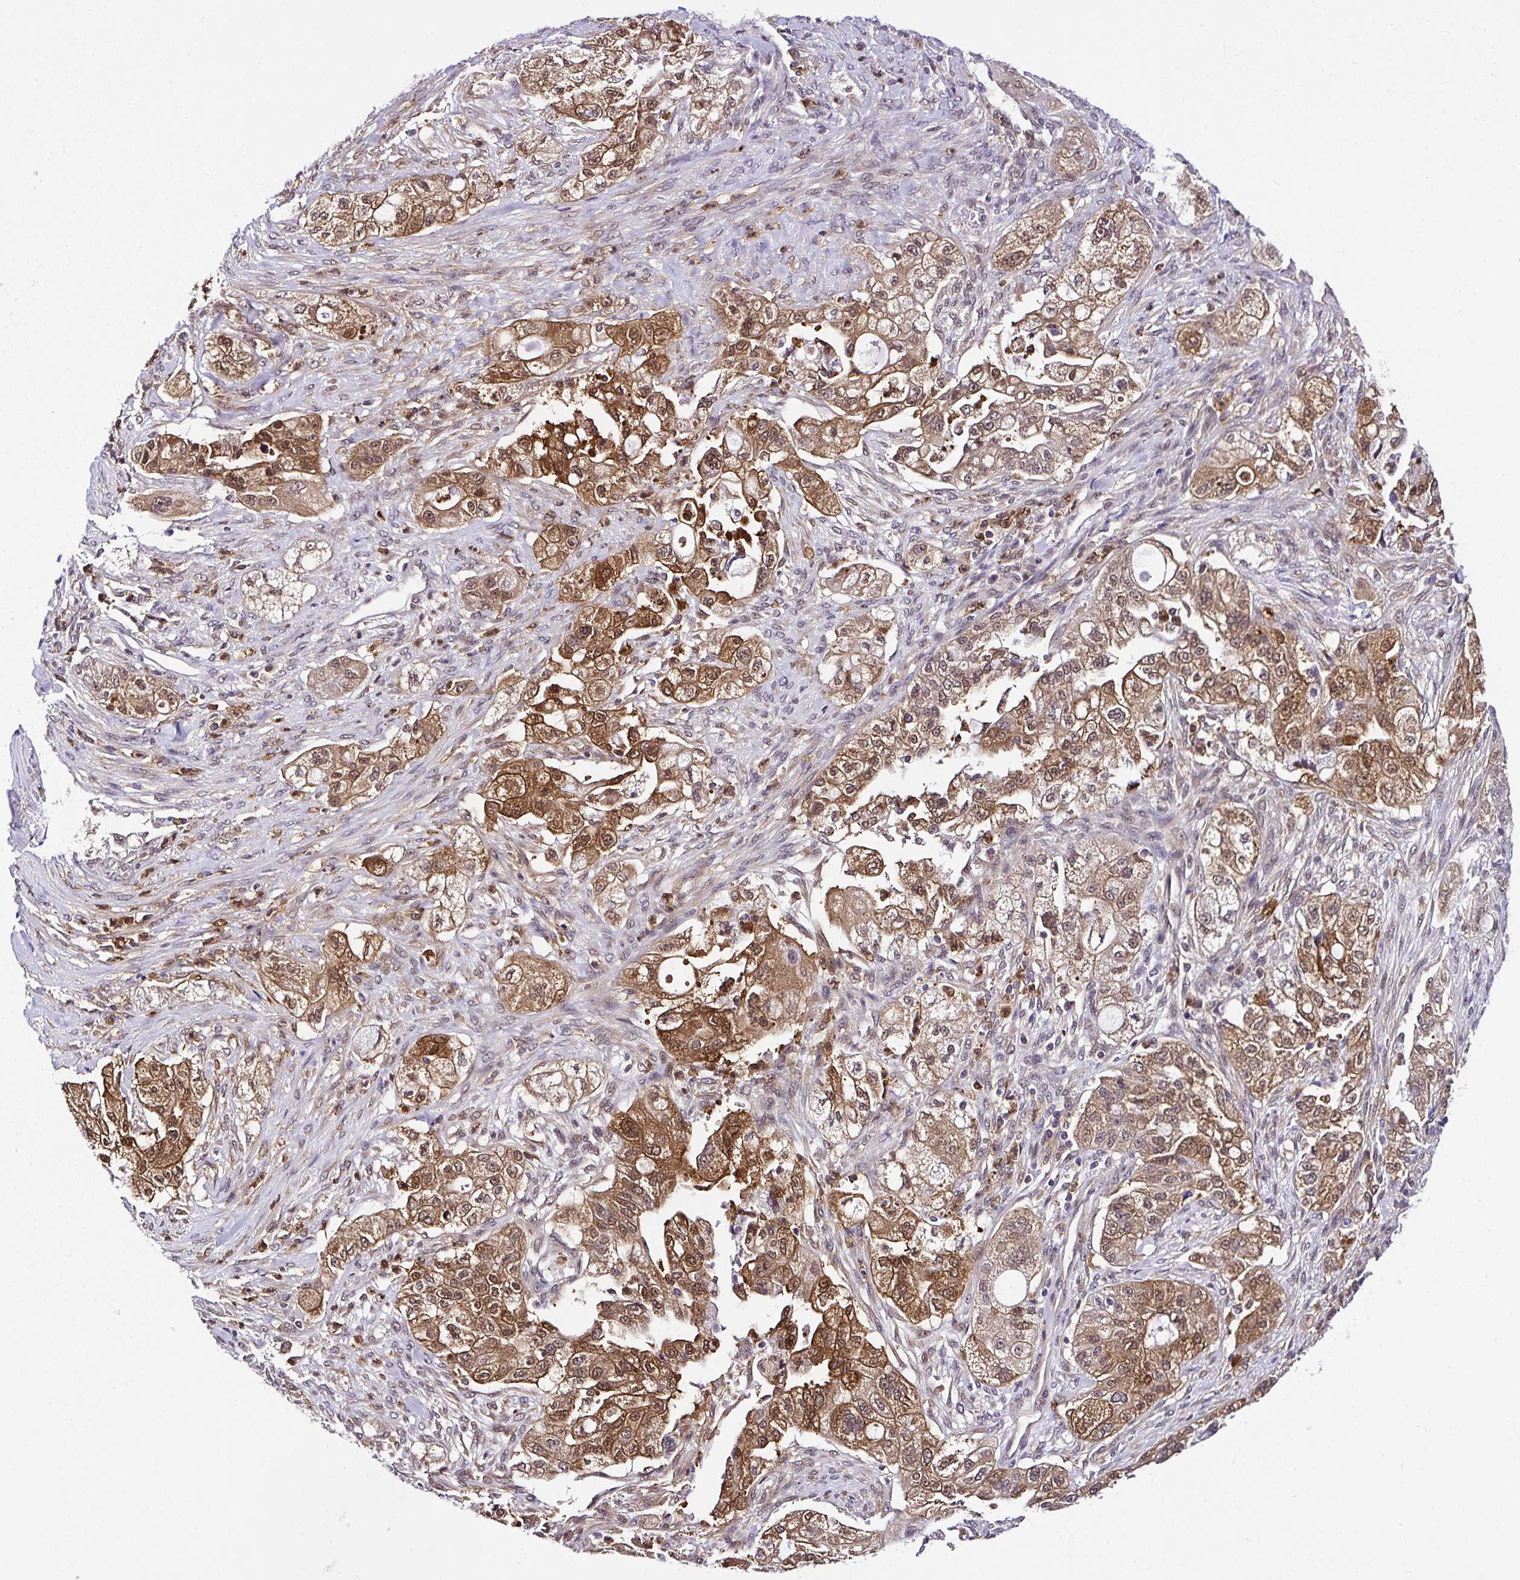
{"staining": {"intensity": "moderate", "quantity": ">75%", "location": "cytoplasmic/membranous,nuclear"}, "tissue": "pancreatic cancer", "cell_type": "Tumor cells", "image_type": "cancer", "snomed": [{"axis": "morphology", "description": "Adenocarcinoma, NOS"}, {"axis": "topography", "description": "Pancreas"}], "caption": "Immunohistochemical staining of human pancreatic cancer reveals moderate cytoplasmic/membranous and nuclear protein expression in approximately >75% of tumor cells.", "gene": "PIN4", "patient": {"sex": "female", "age": 78}}